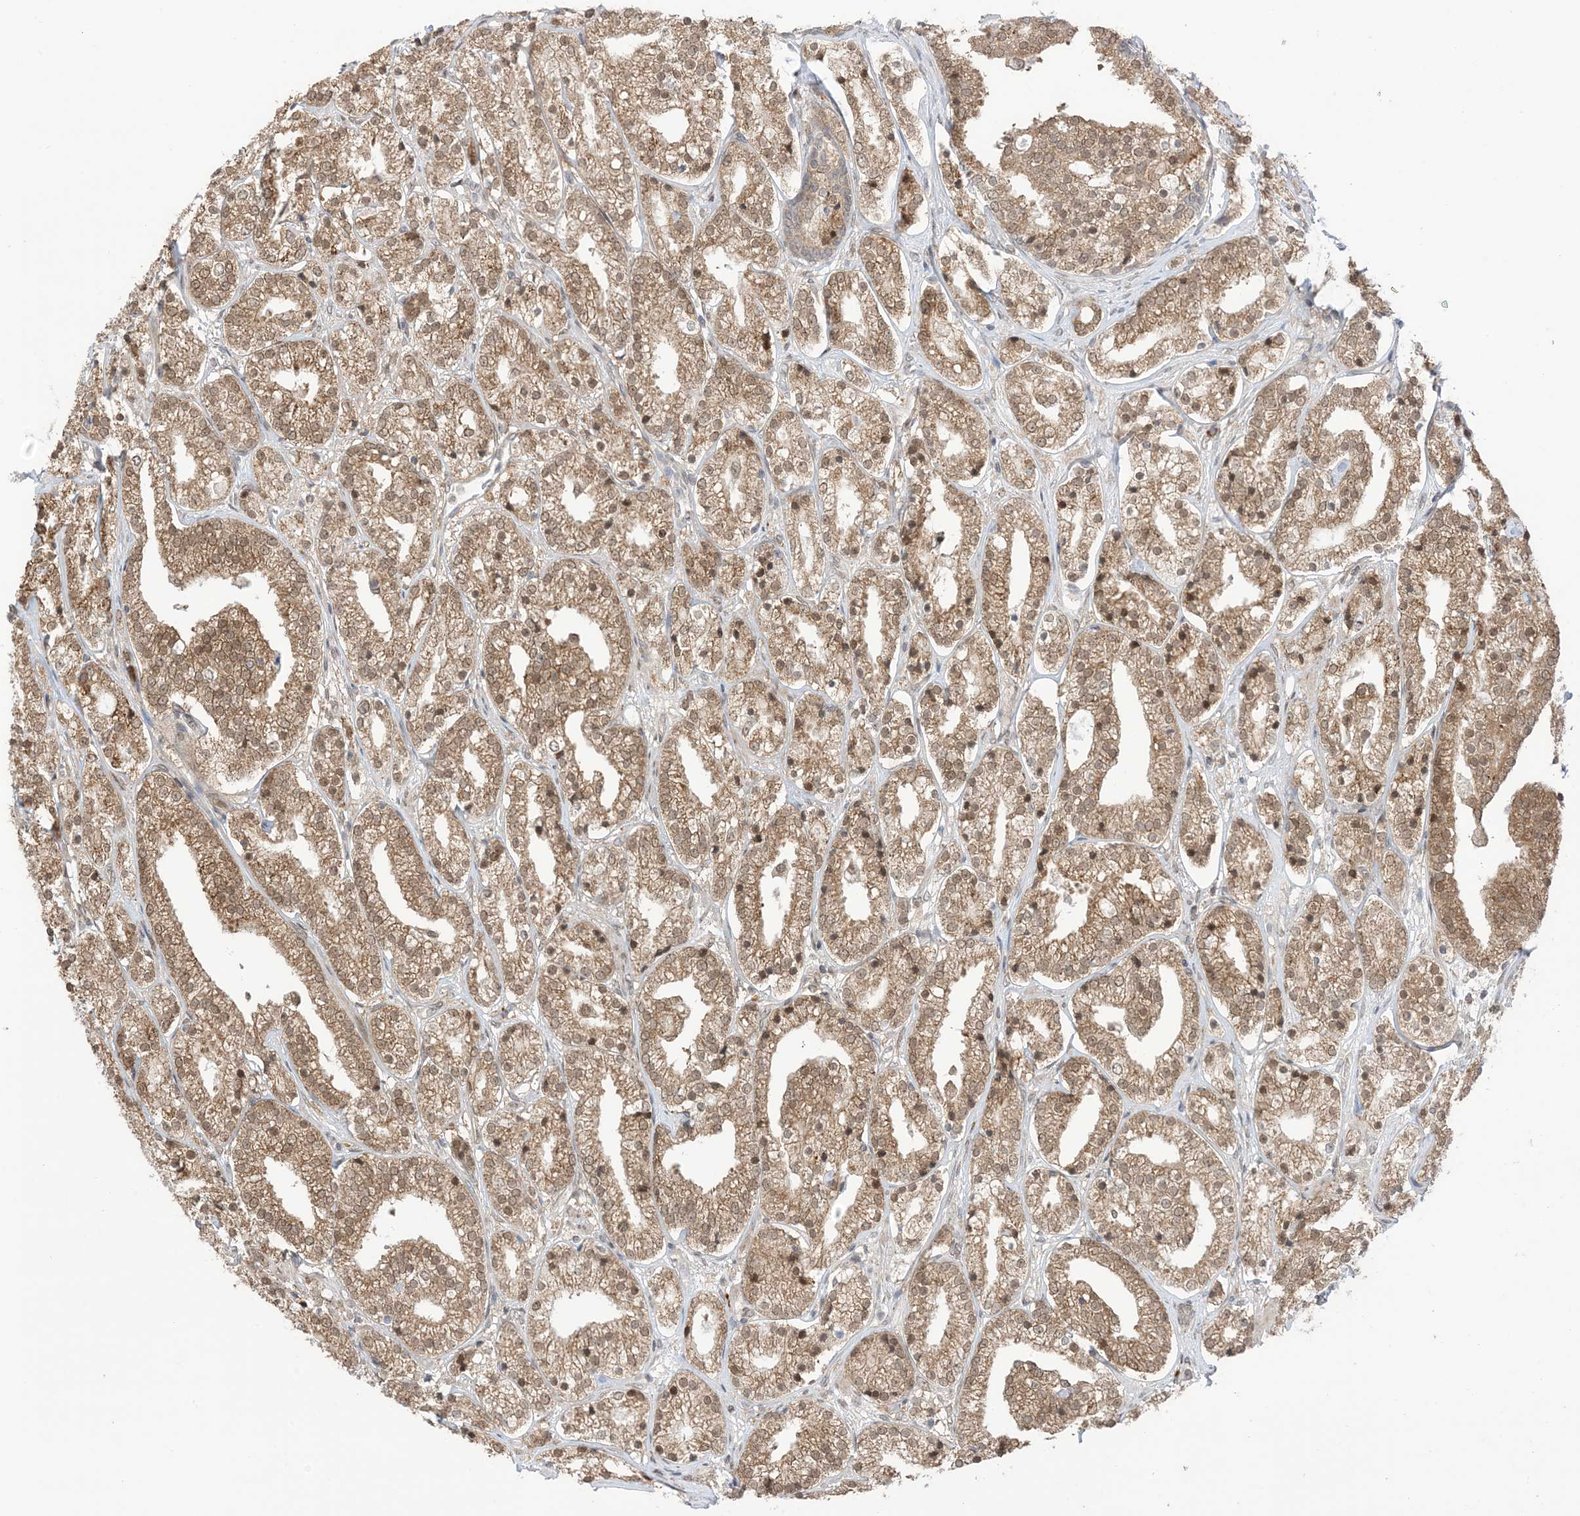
{"staining": {"intensity": "moderate", "quantity": ">75%", "location": "cytoplasmic/membranous,nuclear"}, "tissue": "prostate cancer", "cell_type": "Tumor cells", "image_type": "cancer", "snomed": [{"axis": "morphology", "description": "Adenocarcinoma, High grade"}, {"axis": "topography", "description": "Prostate"}], "caption": "Human adenocarcinoma (high-grade) (prostate) stained for a protein (brown) shows moderate cytoplasmic/membranous and nuclear positive staining in about >75% of tumor cells.", "gene": "UBE2E2", "patient": {"sex": "male", "age": 69}}